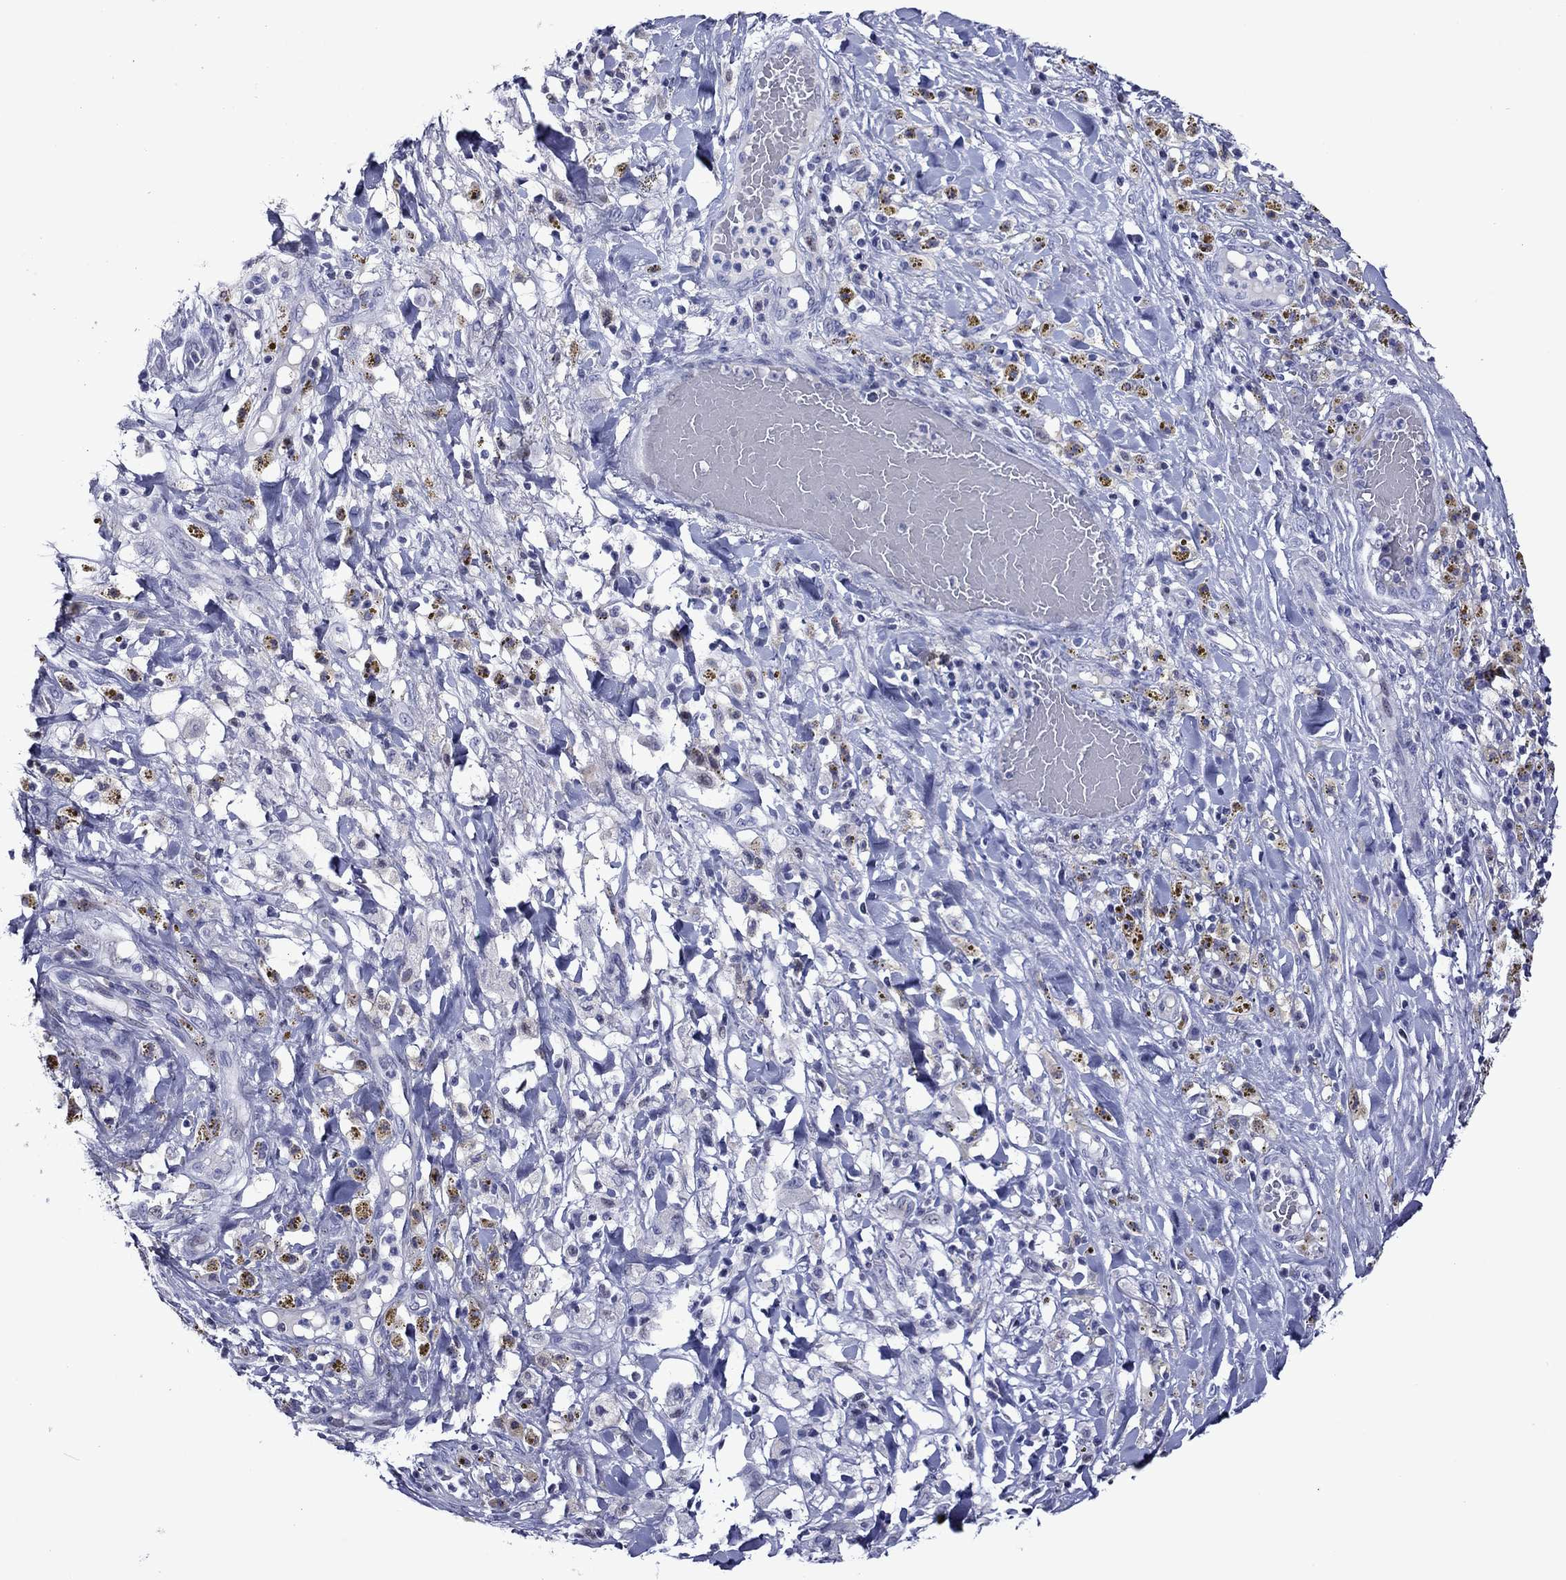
{"staining": {"intensity": "weak", "quantity": "25%-75%", "location": "cytoplasmic/membranous"}, "tissue": "melanoma", "cell_type": "Tumor cells", "image_type": "cancer", "snomed": [{"axis": "morphology", "description": "Malignant melanoma, NOS"}, {"axis": "topography", "description": "Skin"}], "caption": "Immunohistochemistry (IHC) micrograph of human melanoma stained for a protein (brown), which displays low levels of weak cytoplasmic/membranous staining in approximately 25%-75% of tumor cells.", "gene": "PIWIL1", "patient": {"sex": "female", "age": 91}}